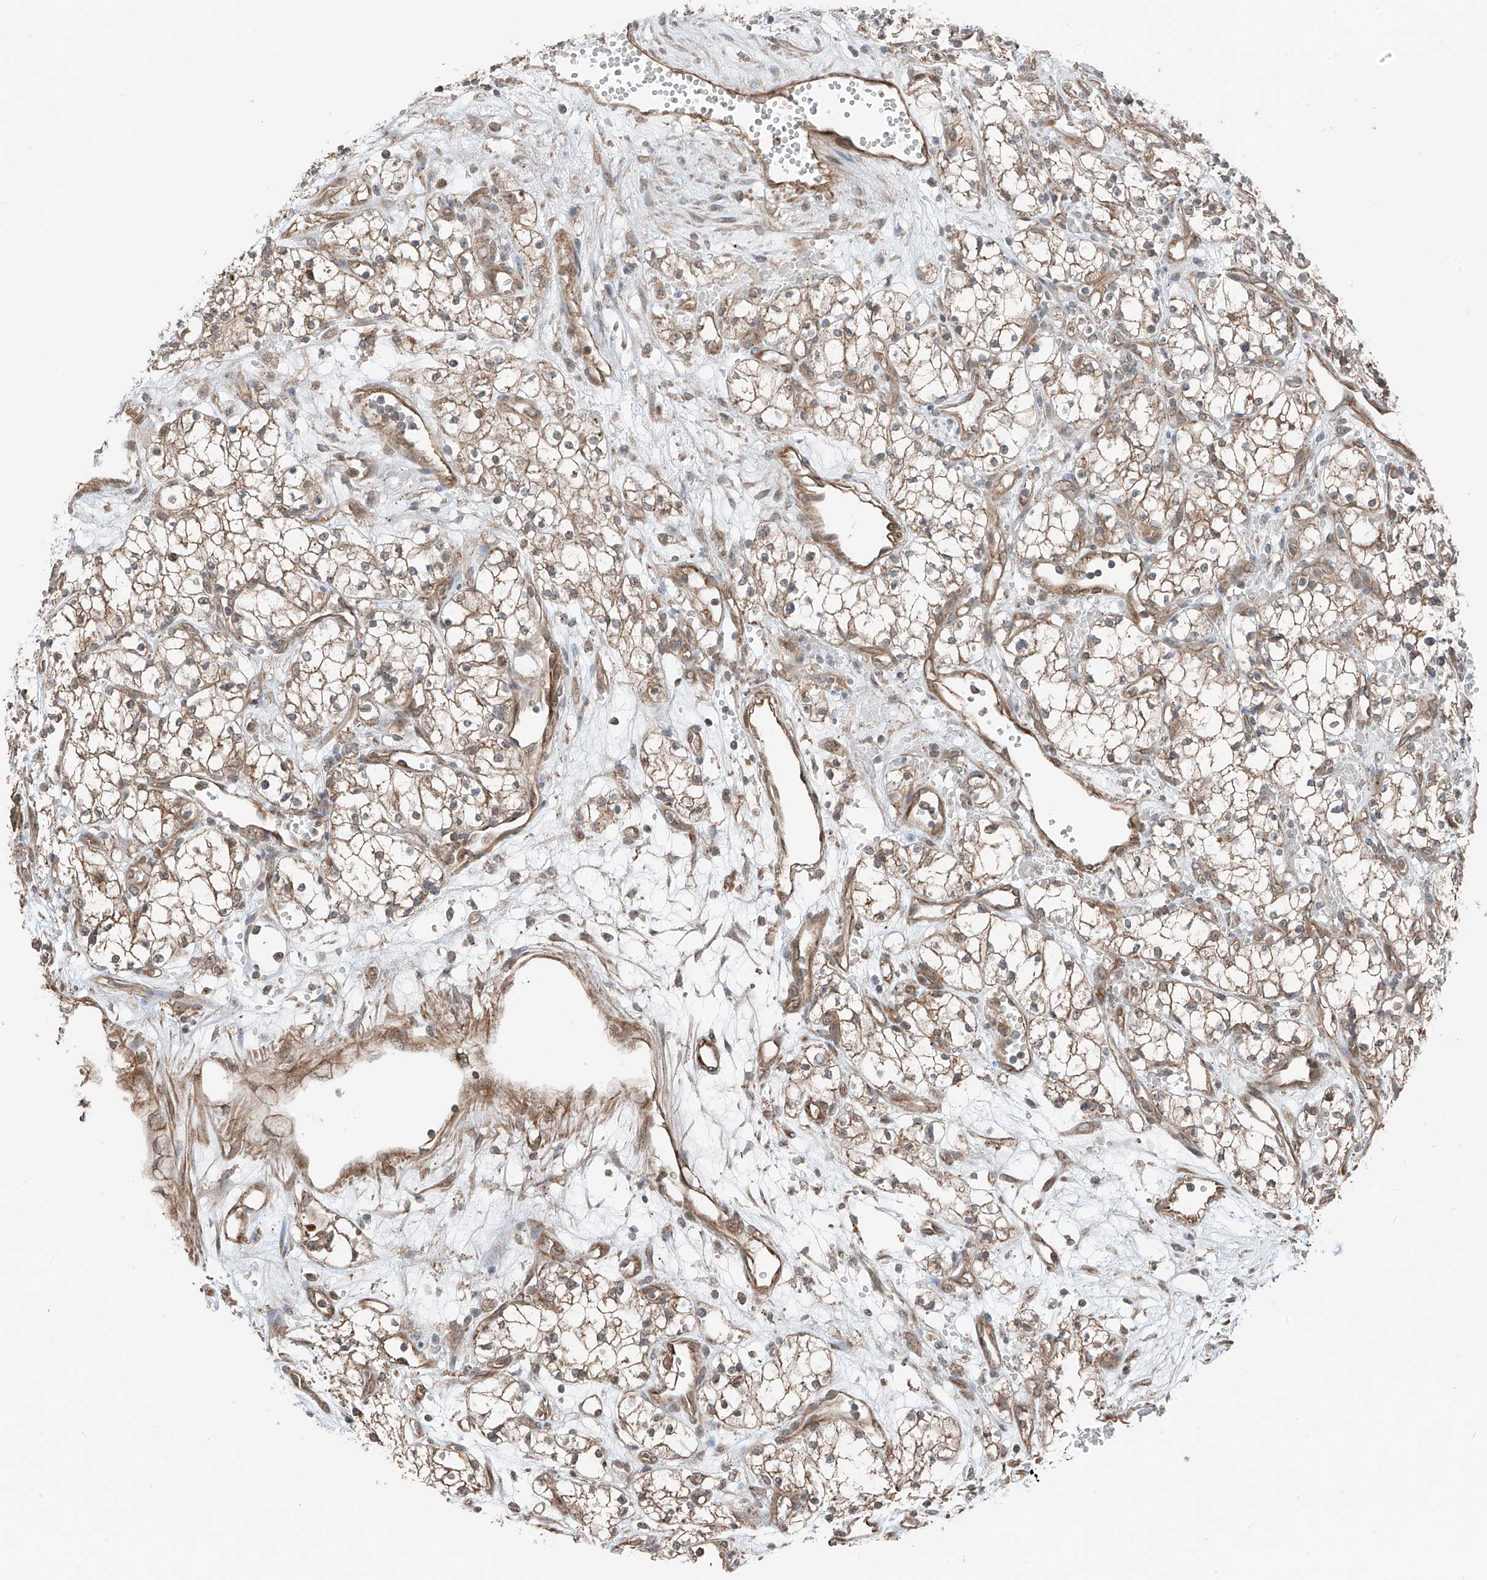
{"staining": {"intensity": "moderate", "quantity": ">75%", "location": "cytoplasmic/membranous"}, "tissue": "renal cancer", "cell_type": "Tumor cells", "image_type": "cancer", "snomed": [{"axis": "morphology", "description": "Adenocarcinoma, NOS"}, {"axis": "topography", "description": "Kidney"}], "caption": "Renal cancer (adenocarcinoma) stained for a protein (brown) displays moderate cytoplasmic/membranous positive expression in approximately >75% of tumor cells.", "gene": "CEP162", "patient": {"sex": "male", "age": 59}}